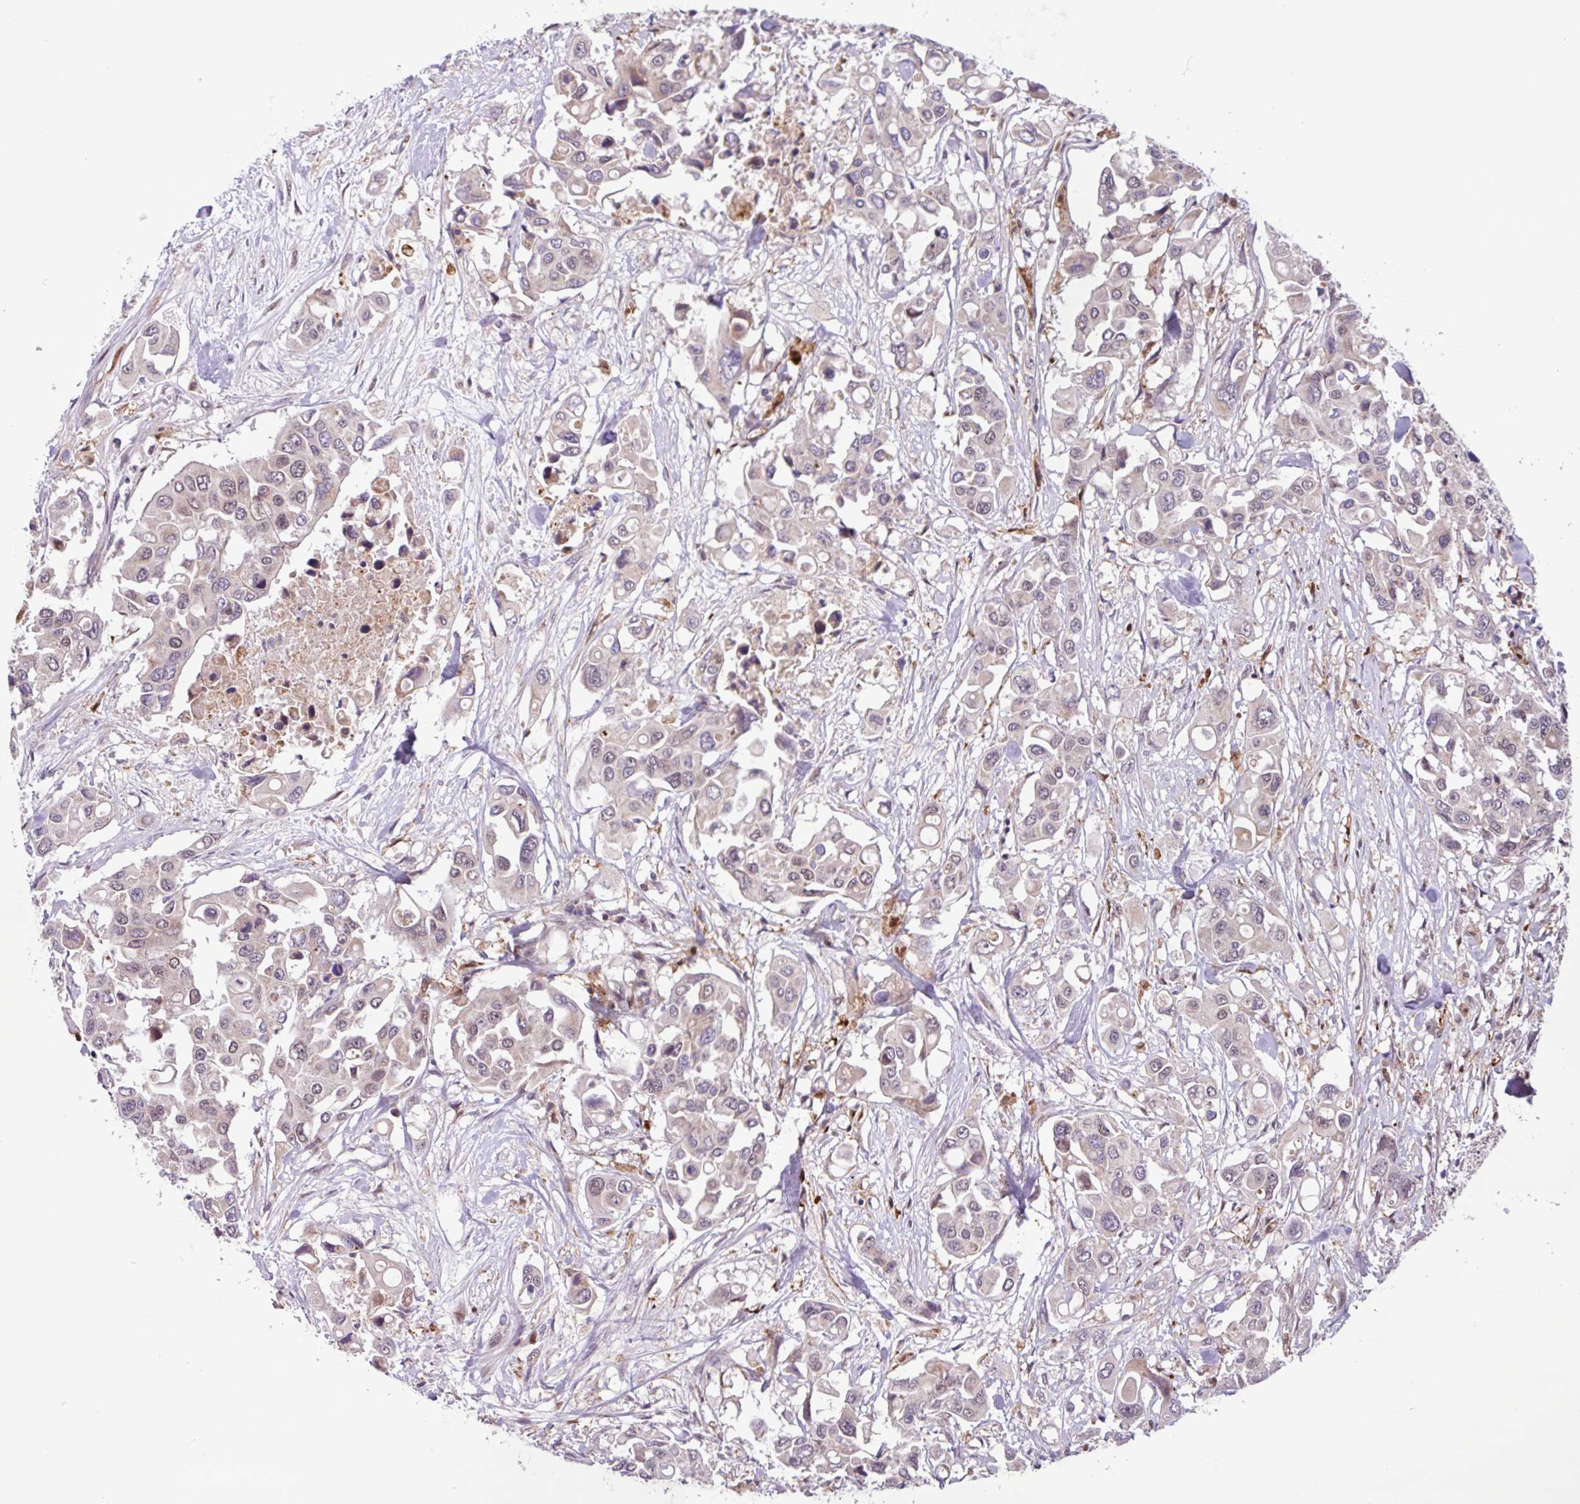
{"staining": {"intensity": "weak", "quantity": "25%-75%", "location": "nuclear"}, "tissue": "colorectal cancer", "cell_type": "Tumor cells", "image_type": "cancer", "snomed": [{"axis": "morphology", "description": "Adenocarcinoma, NOS"}, {"axis": "topography", "description": "Colon"}], "caption": "Immunohistochemical staining of colorectal adenocarcinoma reveals low levels of weak nuclear positivity in about 25%-75% of tumor cells.", "gene": "BRD3", "patient": {"sex": "male", "age": 77}}